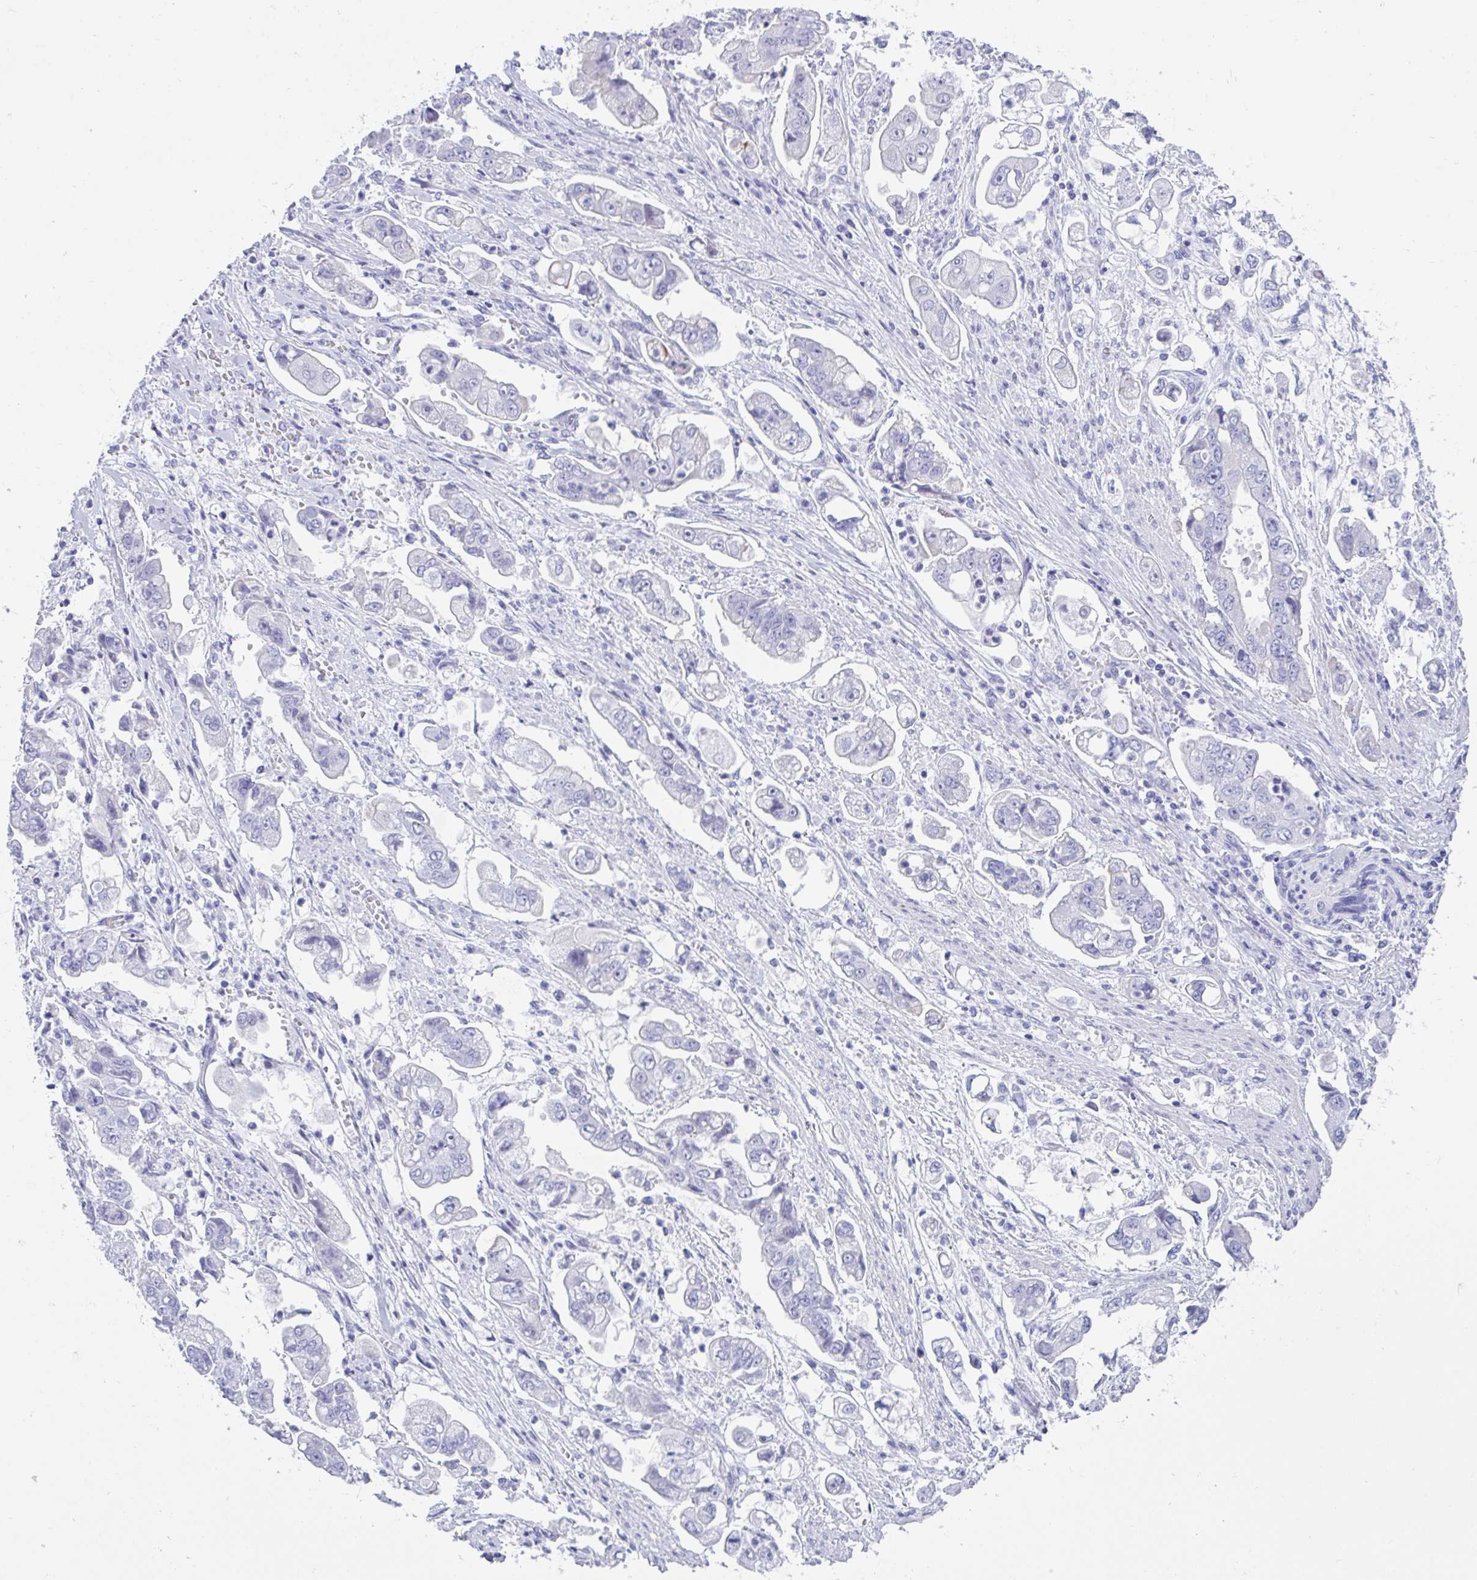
{"staining": {"intensity": "negative", "quantity": "none", "location": "none"}, "tissue": "stomach cancer", "cell_type": "Tumor cells", "image_type": "cancer", "snomed": [{"axis": "morphology", "description": "Adenocarcinoma, NOS"}, {"axis": "topography", "description": "Stomach"}], "caption": "Immunohistochemistry histopathology image of neoplastic tissue: stomach adenocarcinoma stained with DAB demonstrates no significant protein expression in tumor cells.", "gene": "TTC30B", "patient": {"sex": "male", "age": 62}}